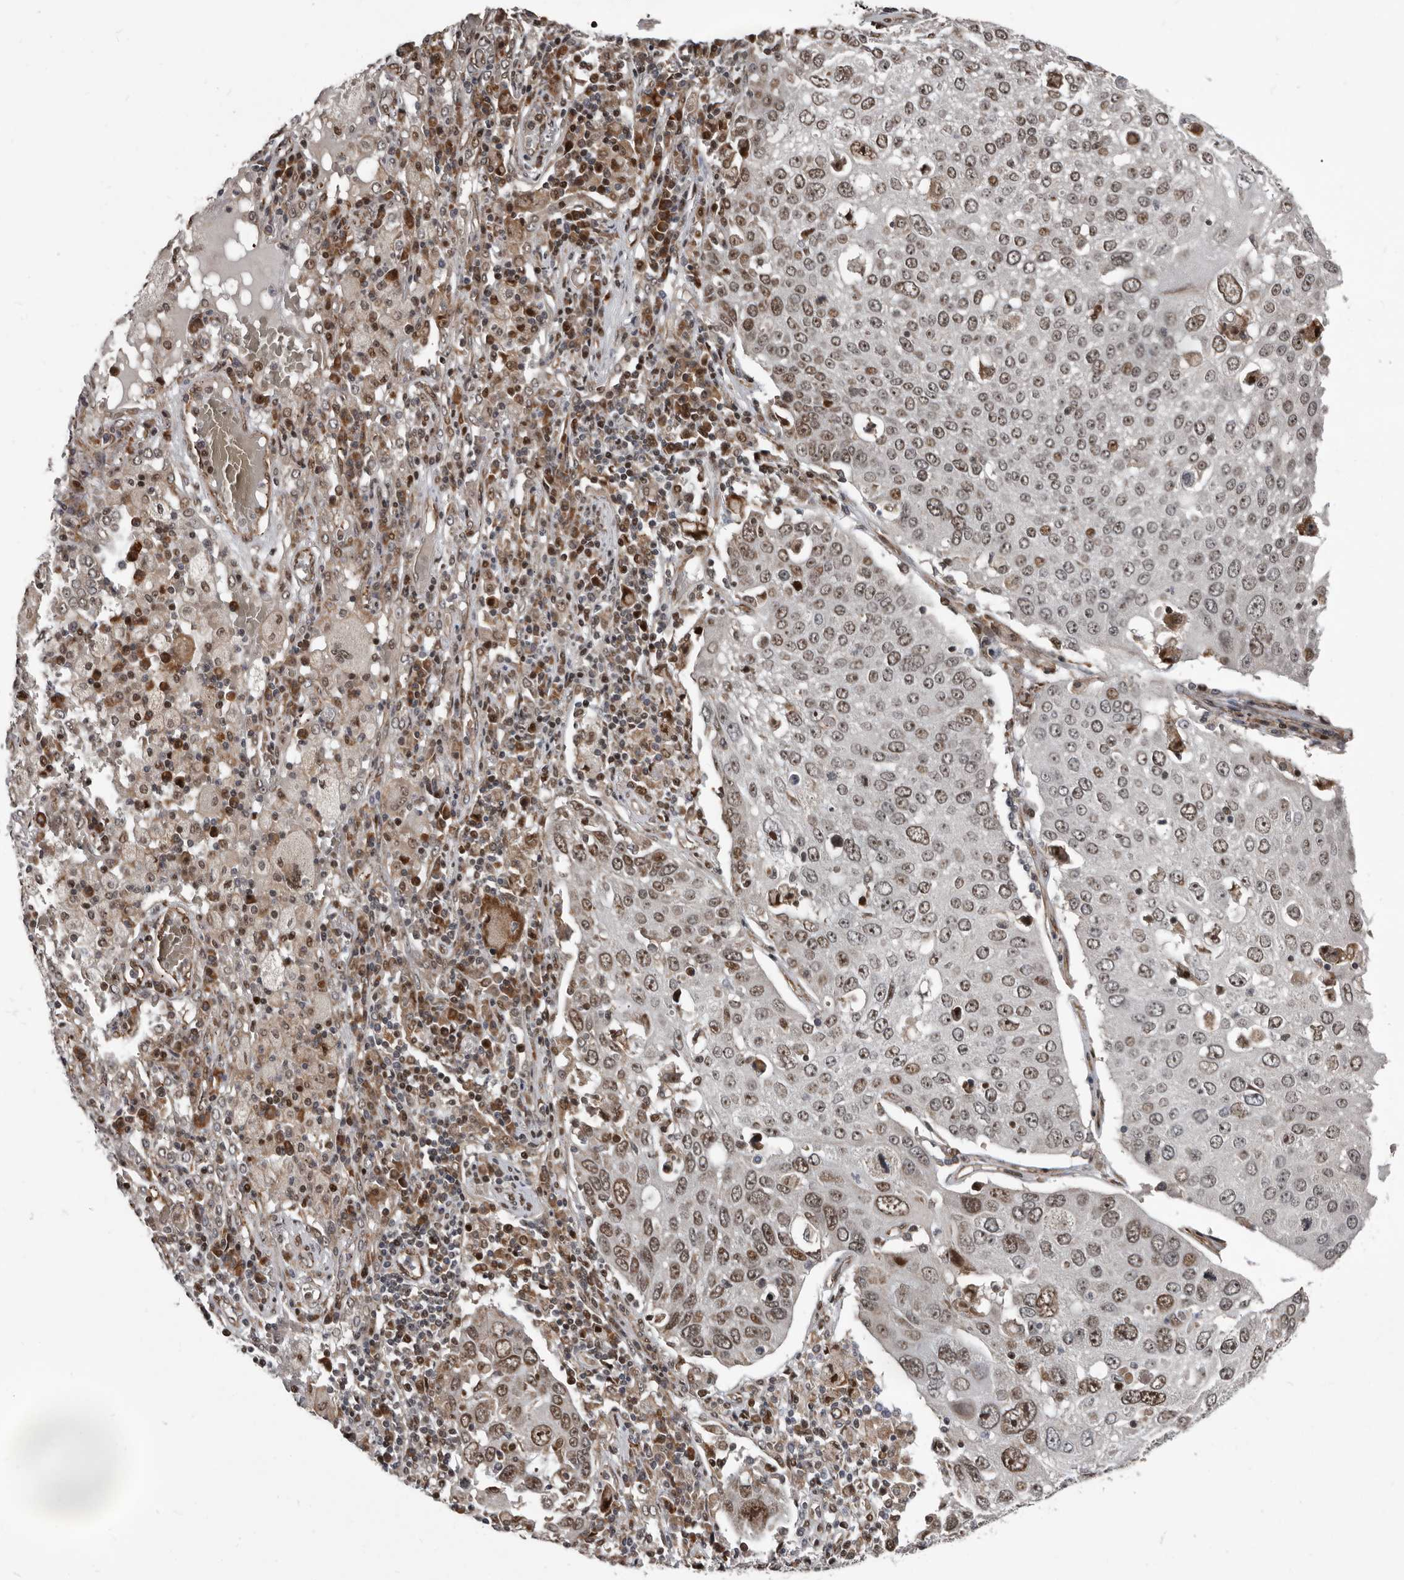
{"staining": {"intensity": "moderate", "quantity": ">75%", "location": "nuclear"}, "tissue": "lung cancer", "cell_type": "Tumor cells", "image_type": "cancer", "snomed": [{"axis": "morphology", "description": "Squamous cell carcinoma, NOS"}, {"axis": "topography", "description": "Lung"}], "caption": "Immunohistochemistry (DAB) staining of lung squamous cell carcinoma shows moderate nuclear protein staining in approximately >75% of tumor cells.", "gene": "CHD1L", "patient": {"sex": "male", "age": 65}}